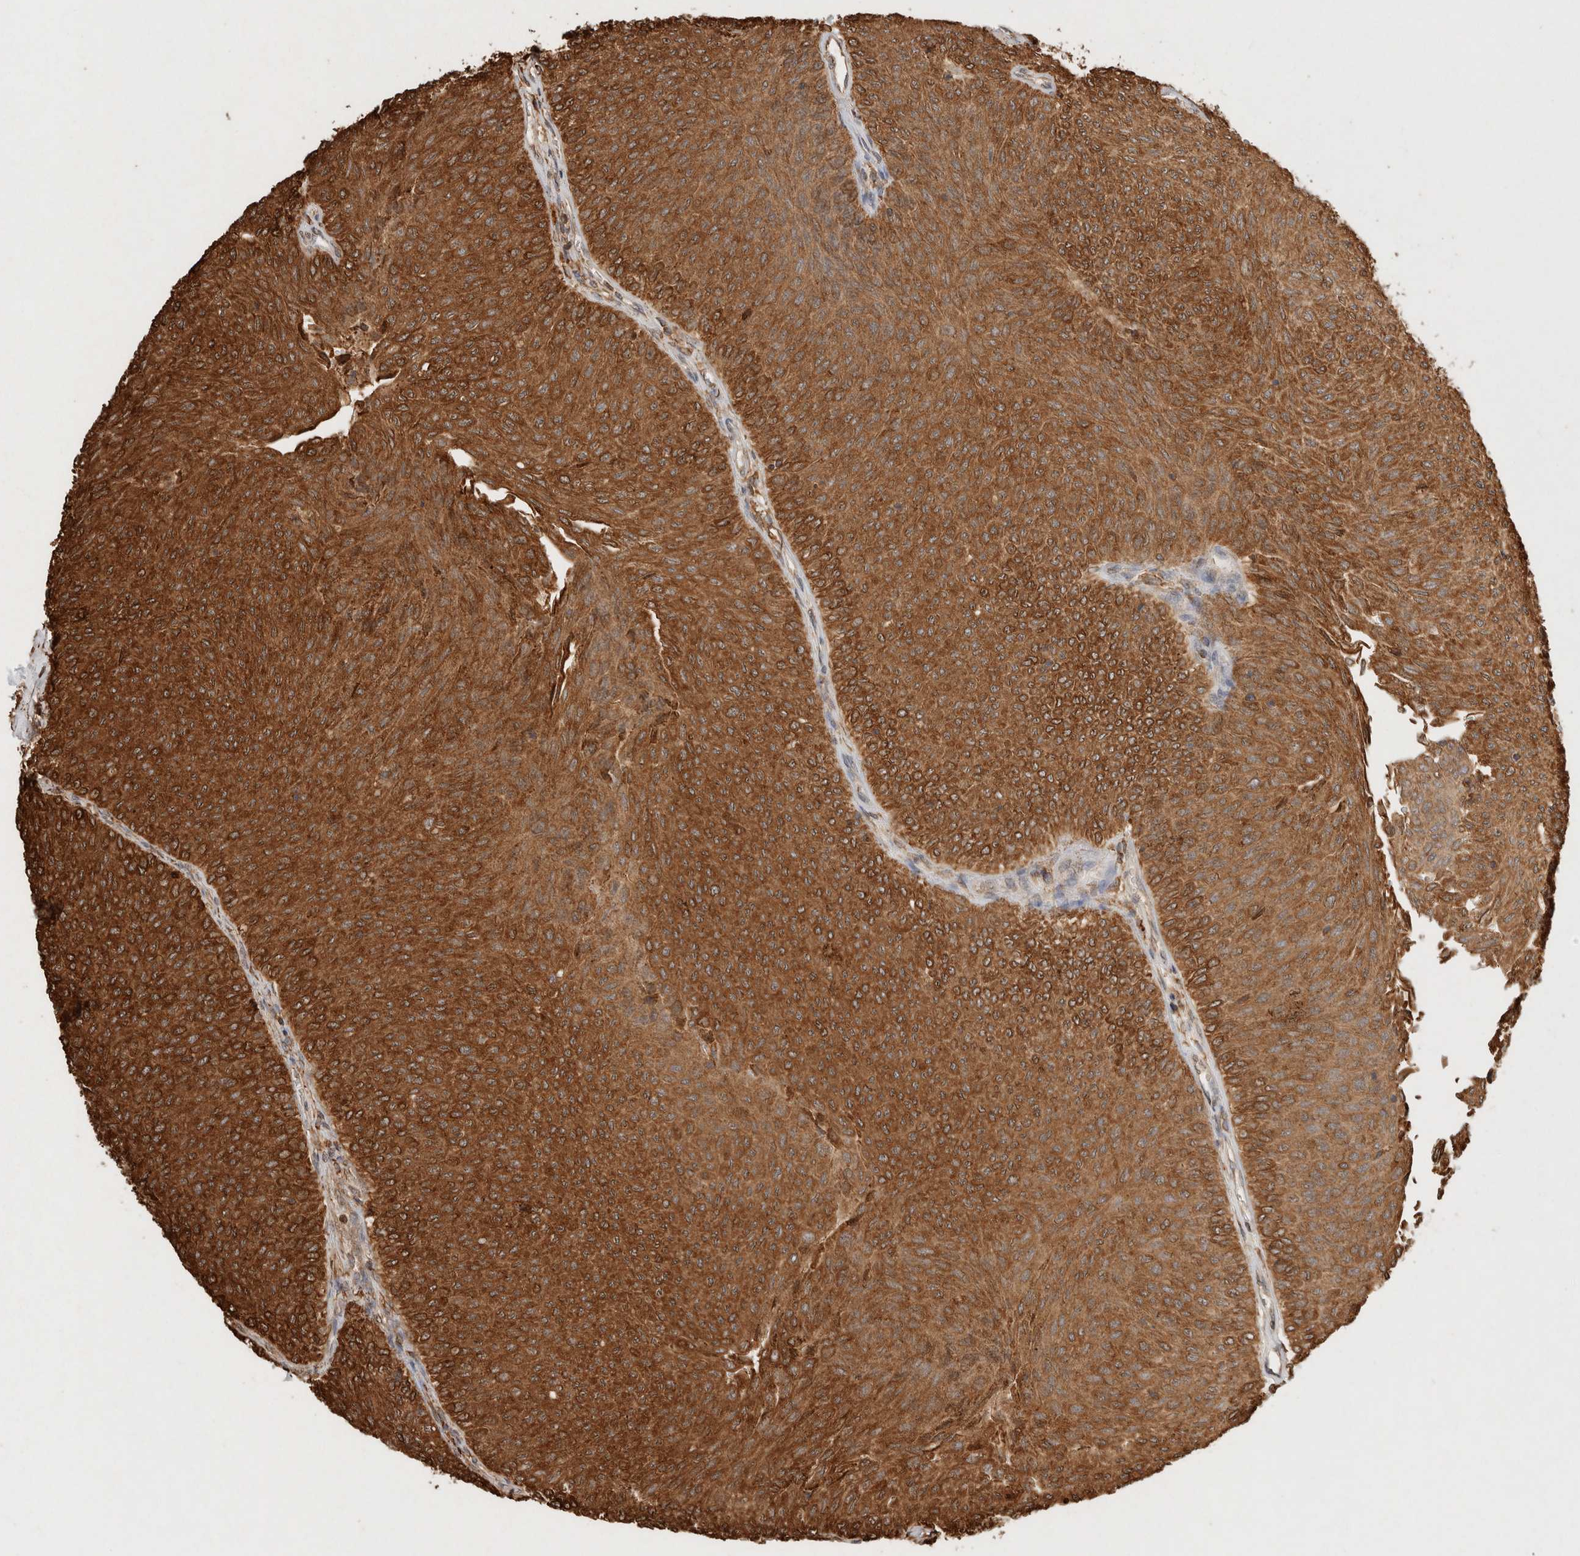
{"staining": {"intensity": "moderate", "quantity": ">75%", "location": "cytoplasmic/membranous"}, "tissue": "urothelial cancer", "cell_type": "Tumor cells", "image_type": "cancer", "snomed": [{"axis": "morphology", "description": "Urothelial carcinoma, Low grade"}, {"axis": "topography", "description": "Urinary bladder"}], "caption": "Immunohistochemistry (DAB) staining of urothelial cancer demonstrates moderate cytoplasmic/membranous protein staining in approximately >75% of tumor cells.", "gene": "ERAP1", "patient": {"sex": "male", "age": 78}}